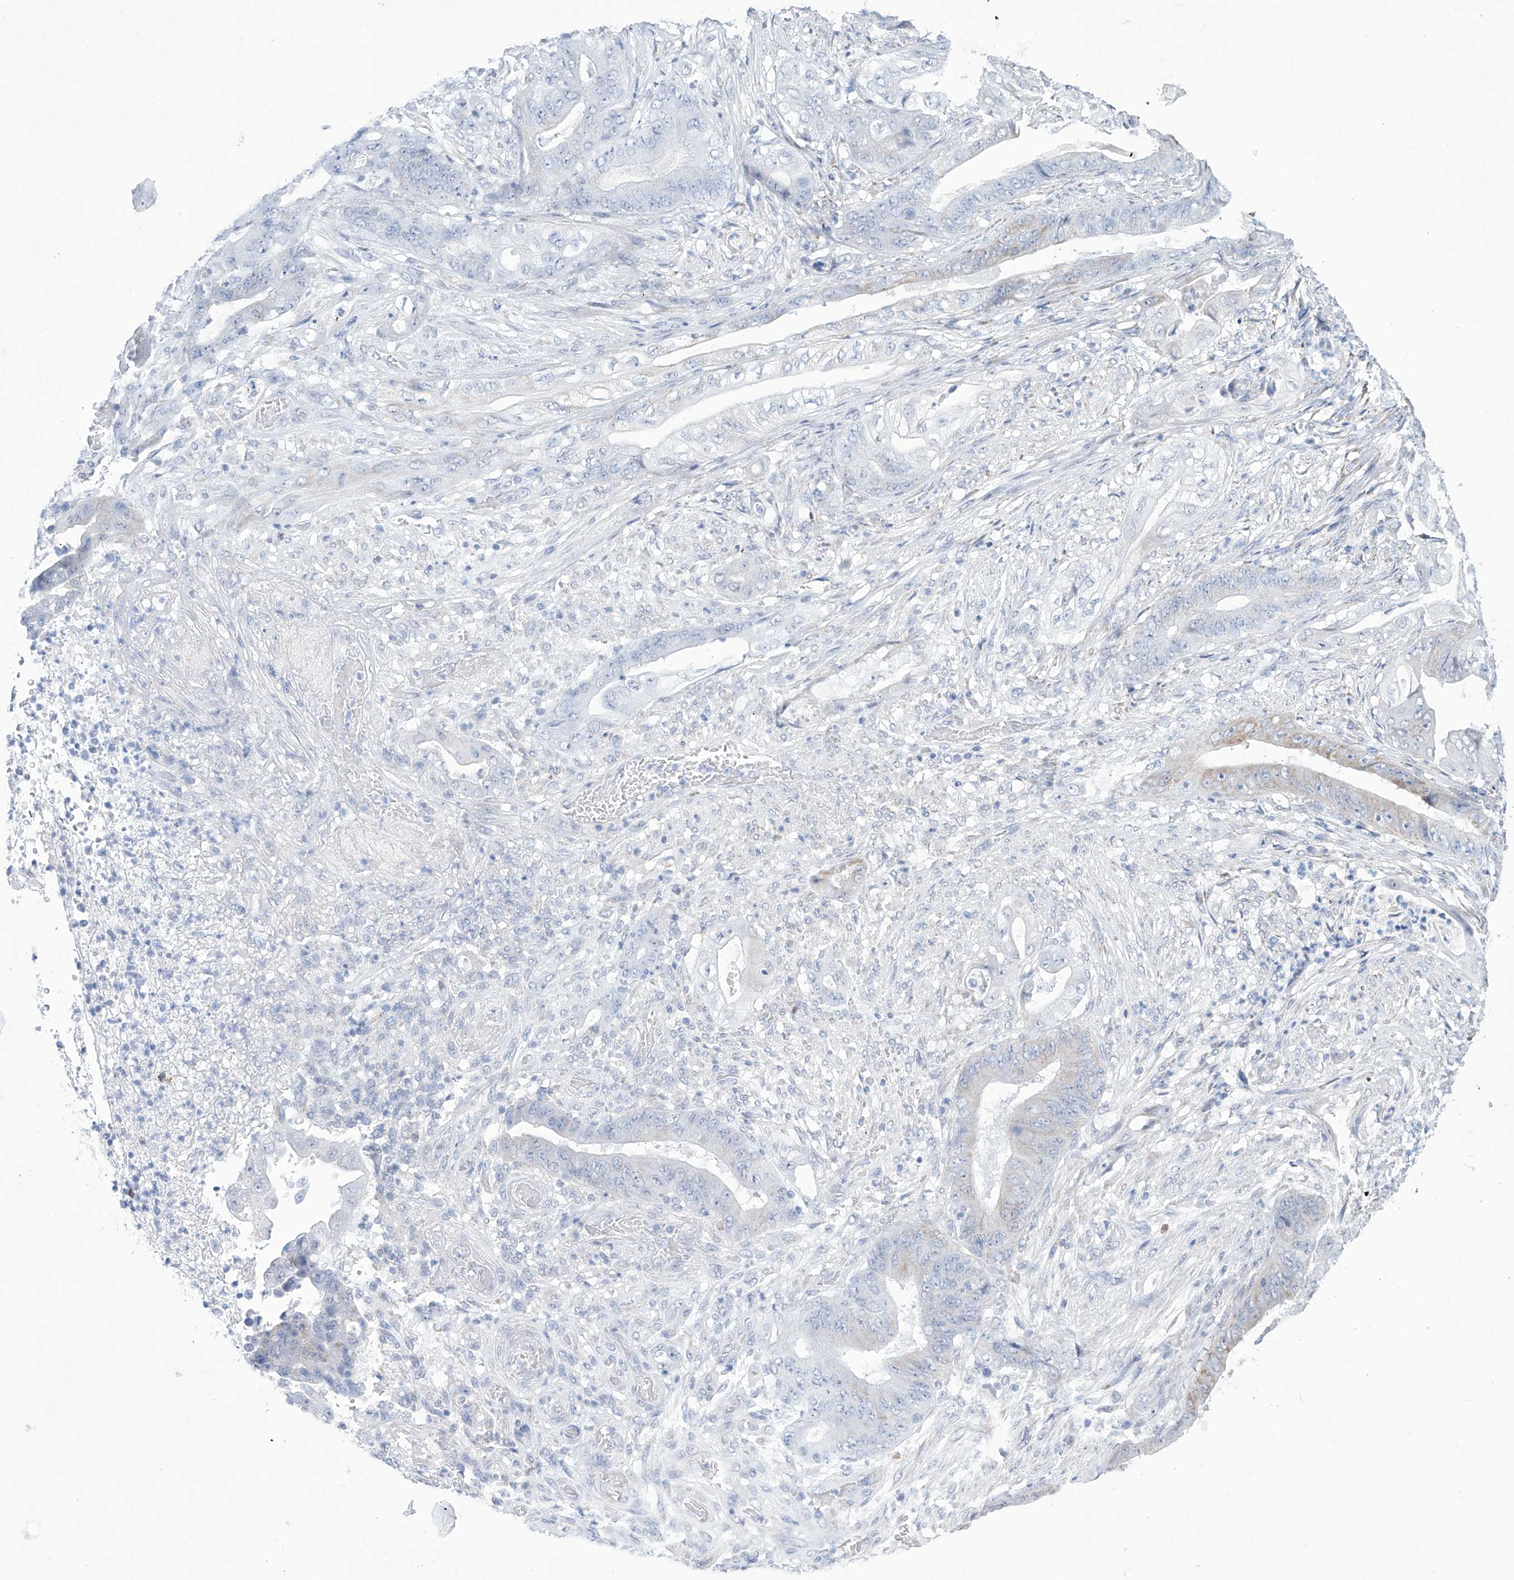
{"staining": {"intensity": "negative", "quantity": "none", "location": "none"}, "tissue": "stomach cancer", "cell_type": "Tumor cells", "image_type": "cancer", "snomed": [{"axis": "morphology", "description": "Adenocarcinoma, NOS"}, {"axis": "topography", "description": "Stomach"}], "caption": "High magnification brightfield microscopy of stomach cancer stained with DAB (brown) and counterstained with hematoxylin (blue): tumor cells show no significant positivity.", "gene": "ALDH6A1", "patient": {"sex": "female", "age": 73}}